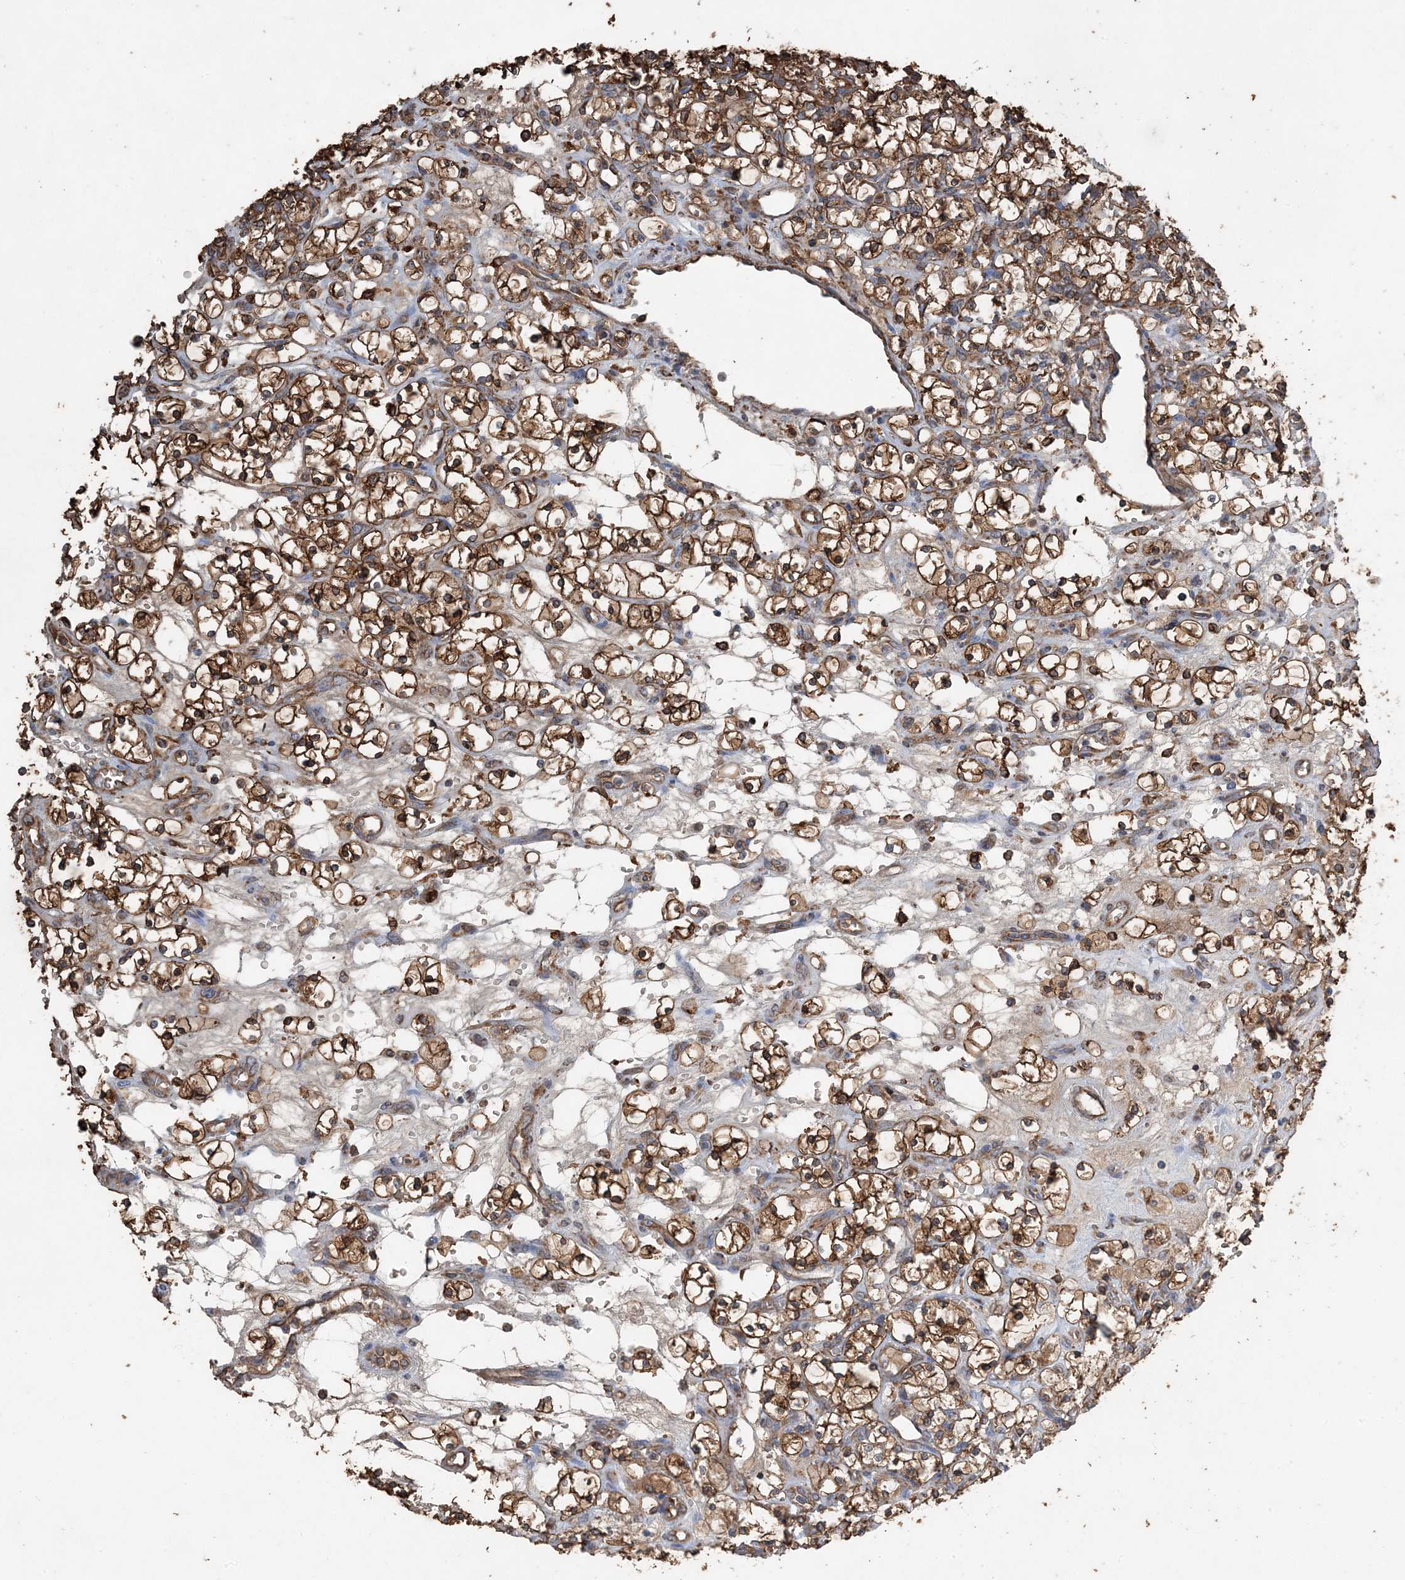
{"staining": {"intensity": "strong", "quantity": ">75%", "location": "cytoplasmic/membranous"}, "tissue": "renal cancer", "cell_type": "Tumor cells", "image_type": "cancer", "snomed": [{"axis": "morphology", "description": "Adenocarcinoma, NOS"}, {"axis": "topography", "description": "Kidney"}], "caption": "Adenocarcinoma (renal) stained with DAB immunohistochemistry (IHC) exhibits high levels of strong cytoplasmic/membranous expression in approximately >75% of tumor cells.", "gene": "PDIA6", "patient": {"sex": "female", "age": 69}}